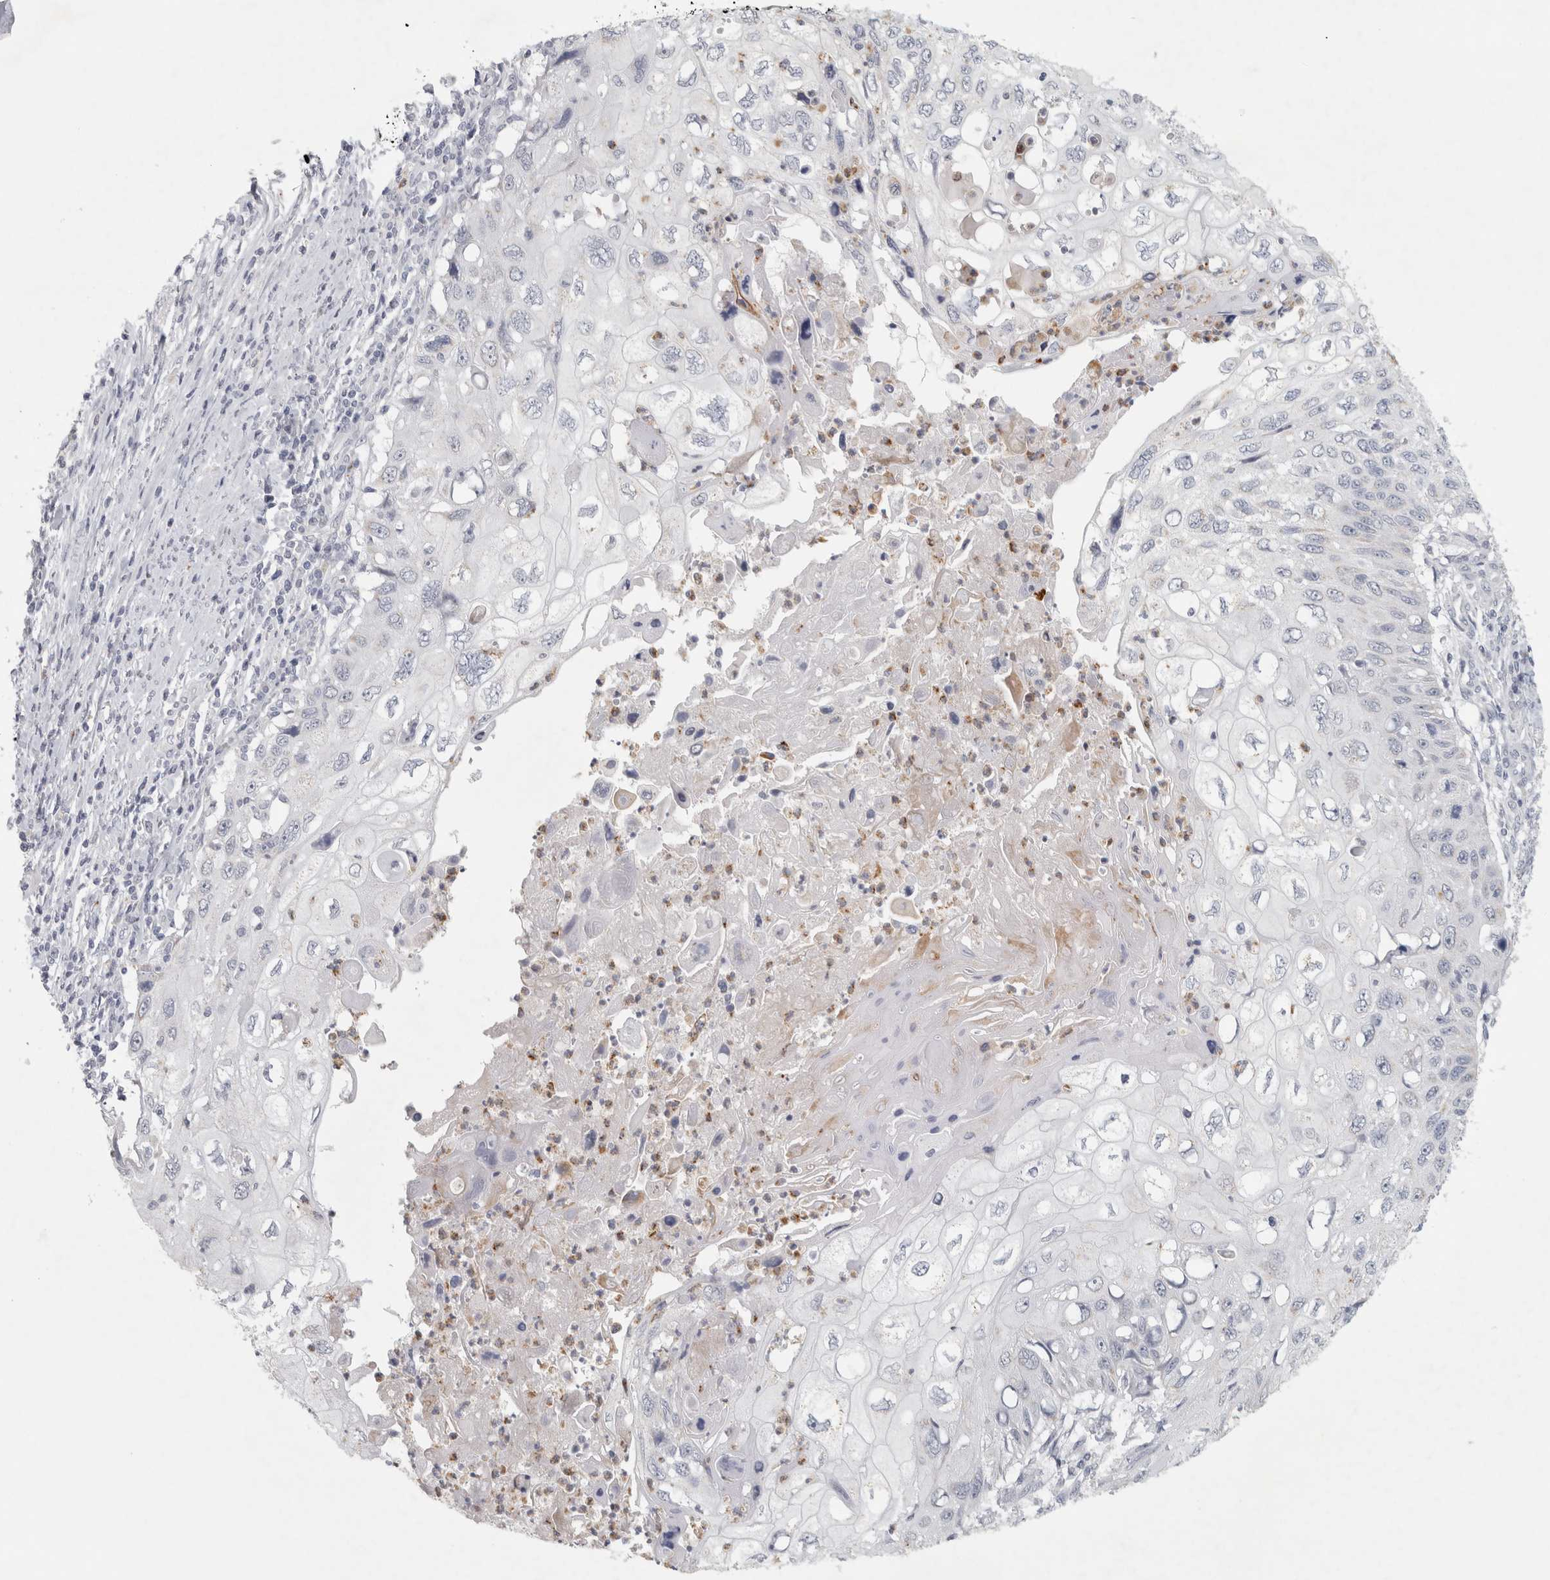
{"staining": {"intensity": "negative", "quantity": "none", "location": "none"}, "tissue": "cervical cancer", "cell_type": "Tumor cells", "image_type": "cancer", "snomed": [{"axis": "morphology", "description": "Squamous cell carcinoma, NOS"}, {"axis": "topography", "description": "Cervix"}], "caption": "Human cervical cancer (squamous cell carcinoma) stained for a protein using IHC demonstrates no expression in tumor cells.", "gene": "PTPRN2", "patient": {"sex": "female", "age": 70}}